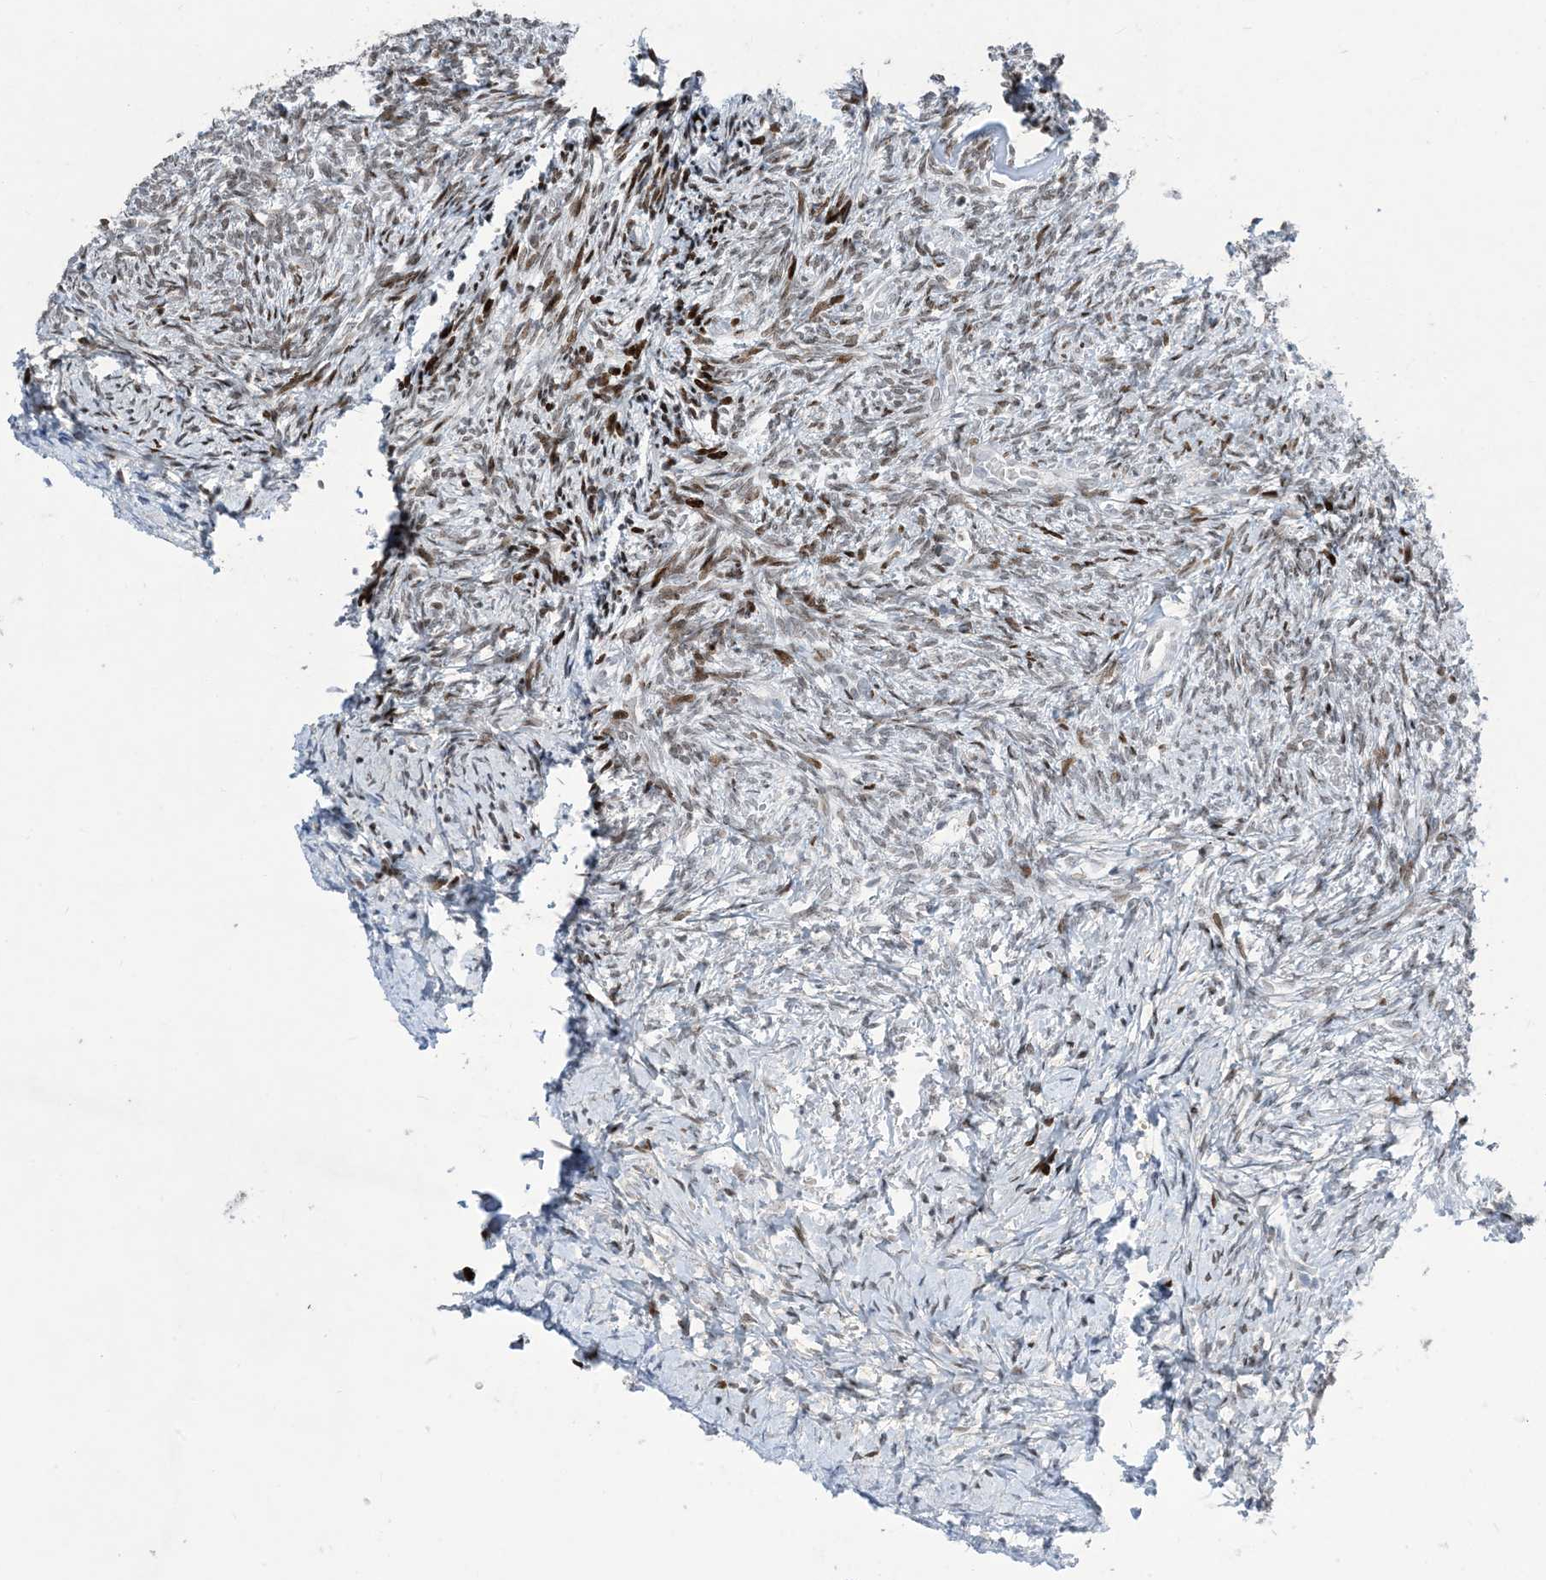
{"staining": {"intensity": "strong", "quantity": "25%-75%", "location": "nuclear"}, "tissue": "ovary", "cell_type": "Ovarian stroma cells", "image_type": "normal", "snomed": [{"axis": "morphology", "description": "Normal tissue, NOS"}, {"axis": "topography", "description": "Ovary"}], "caption": "A micrograph showing strong nuclear expression in approximately 25%-75% of ovarian stroma cells in benign ovary, as visualized by brown immunohistochemical staining.", "gene": "SLC25A53", "patient": {"sex": "female", "age": 41}}